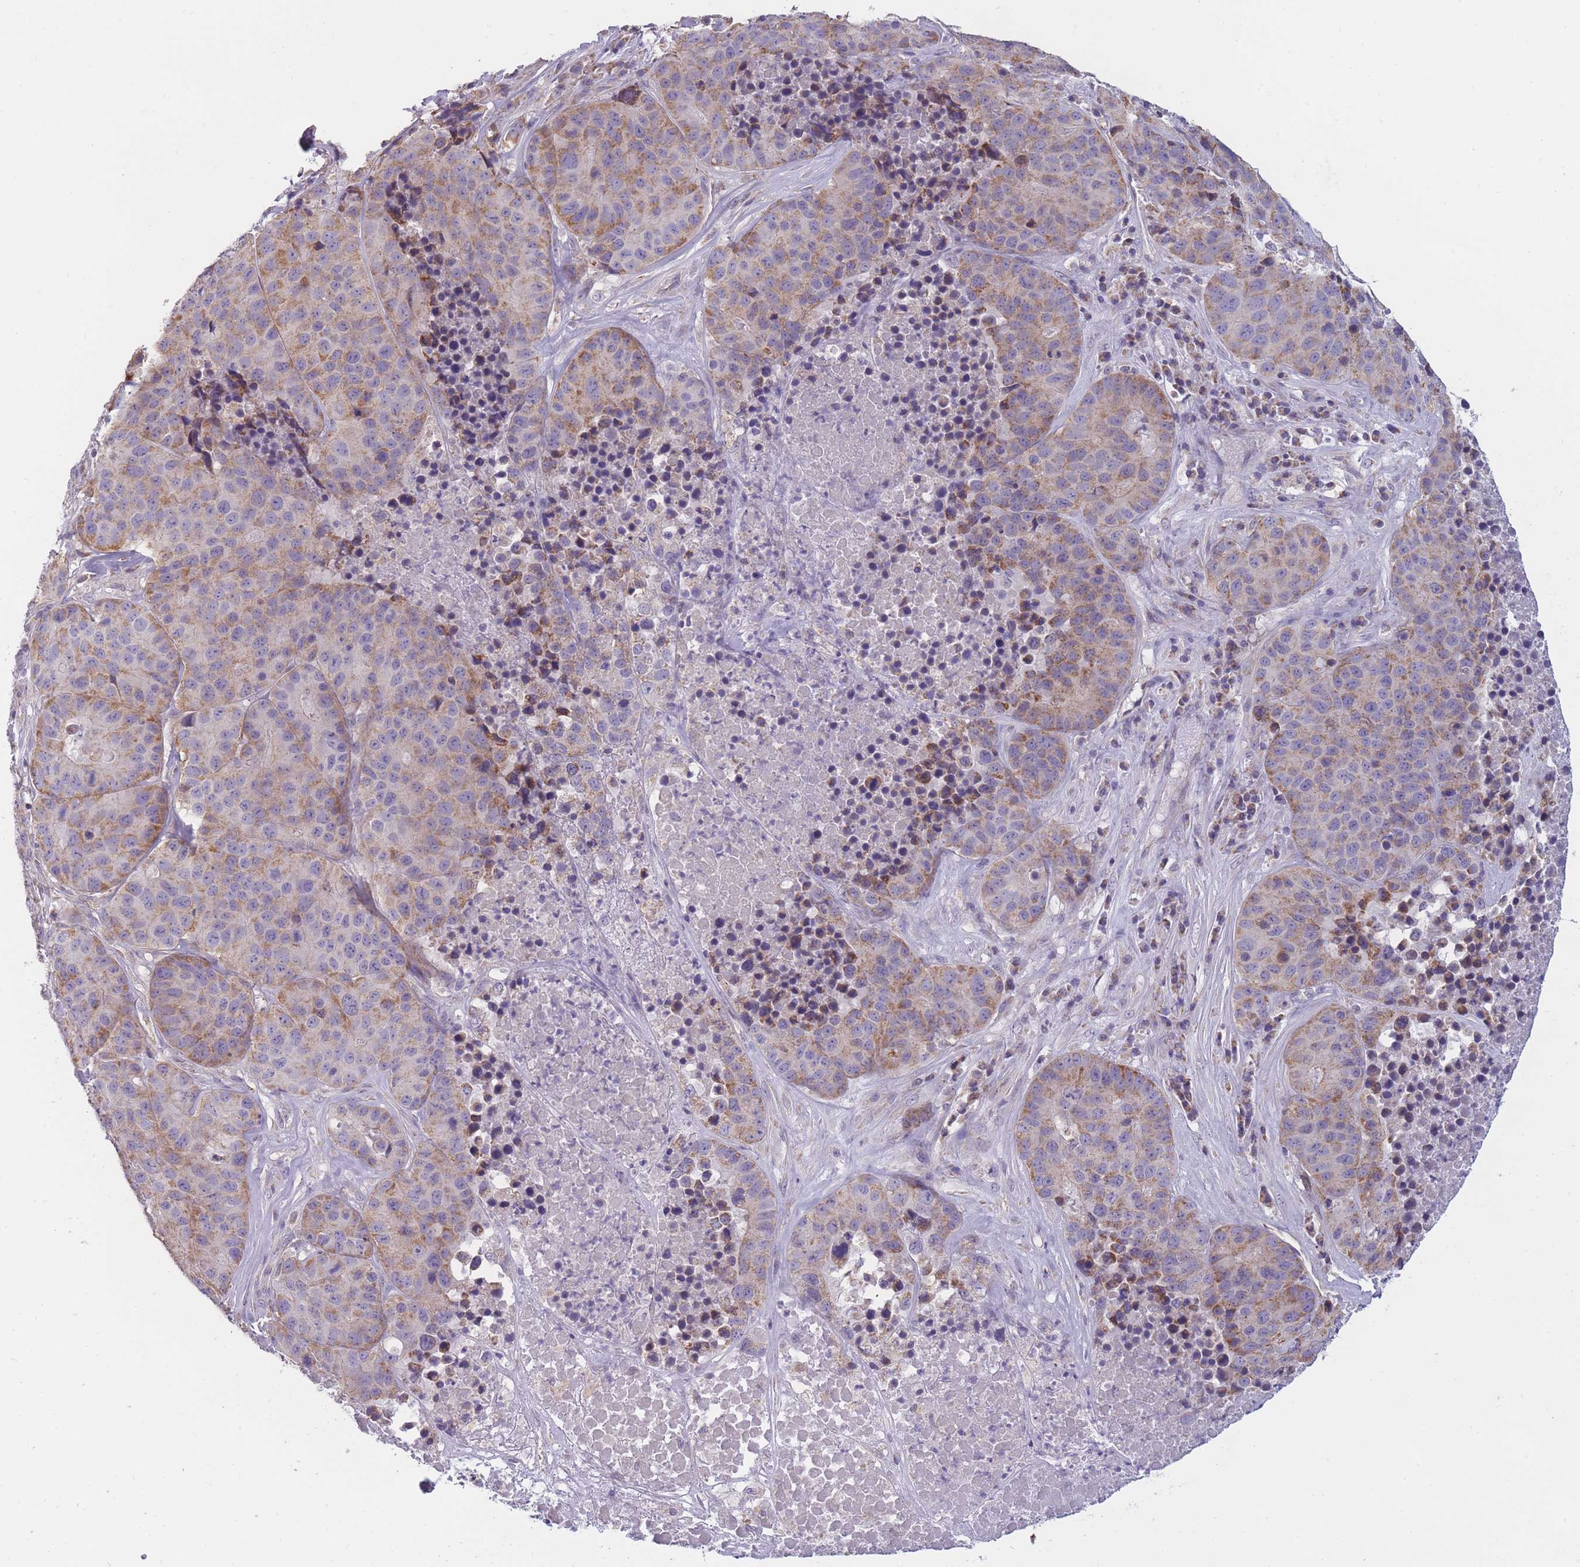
{"staining": {"intensity": "moderate", "quantity": ">75%", "location": "cytoplasmic/membranous"}, "tissue": "stomach cancer", "cell_type": "Tumor cells", "image_type": "cancer", "snomed": [{"axis": "morphology", "description": "Adenocarcinoma, NOS"}, {"axis": "topography", "description": "Stomach"}], "caption": "Brown immunohistochemical staining in human stomach cancer (adenocarcinoma) exhibits moderate cytoplasmic/membranous positivity in approximately >75% of tumor cells.", "gene": "MRPS18C", "patient": {"sex": "male", "age": 71}}